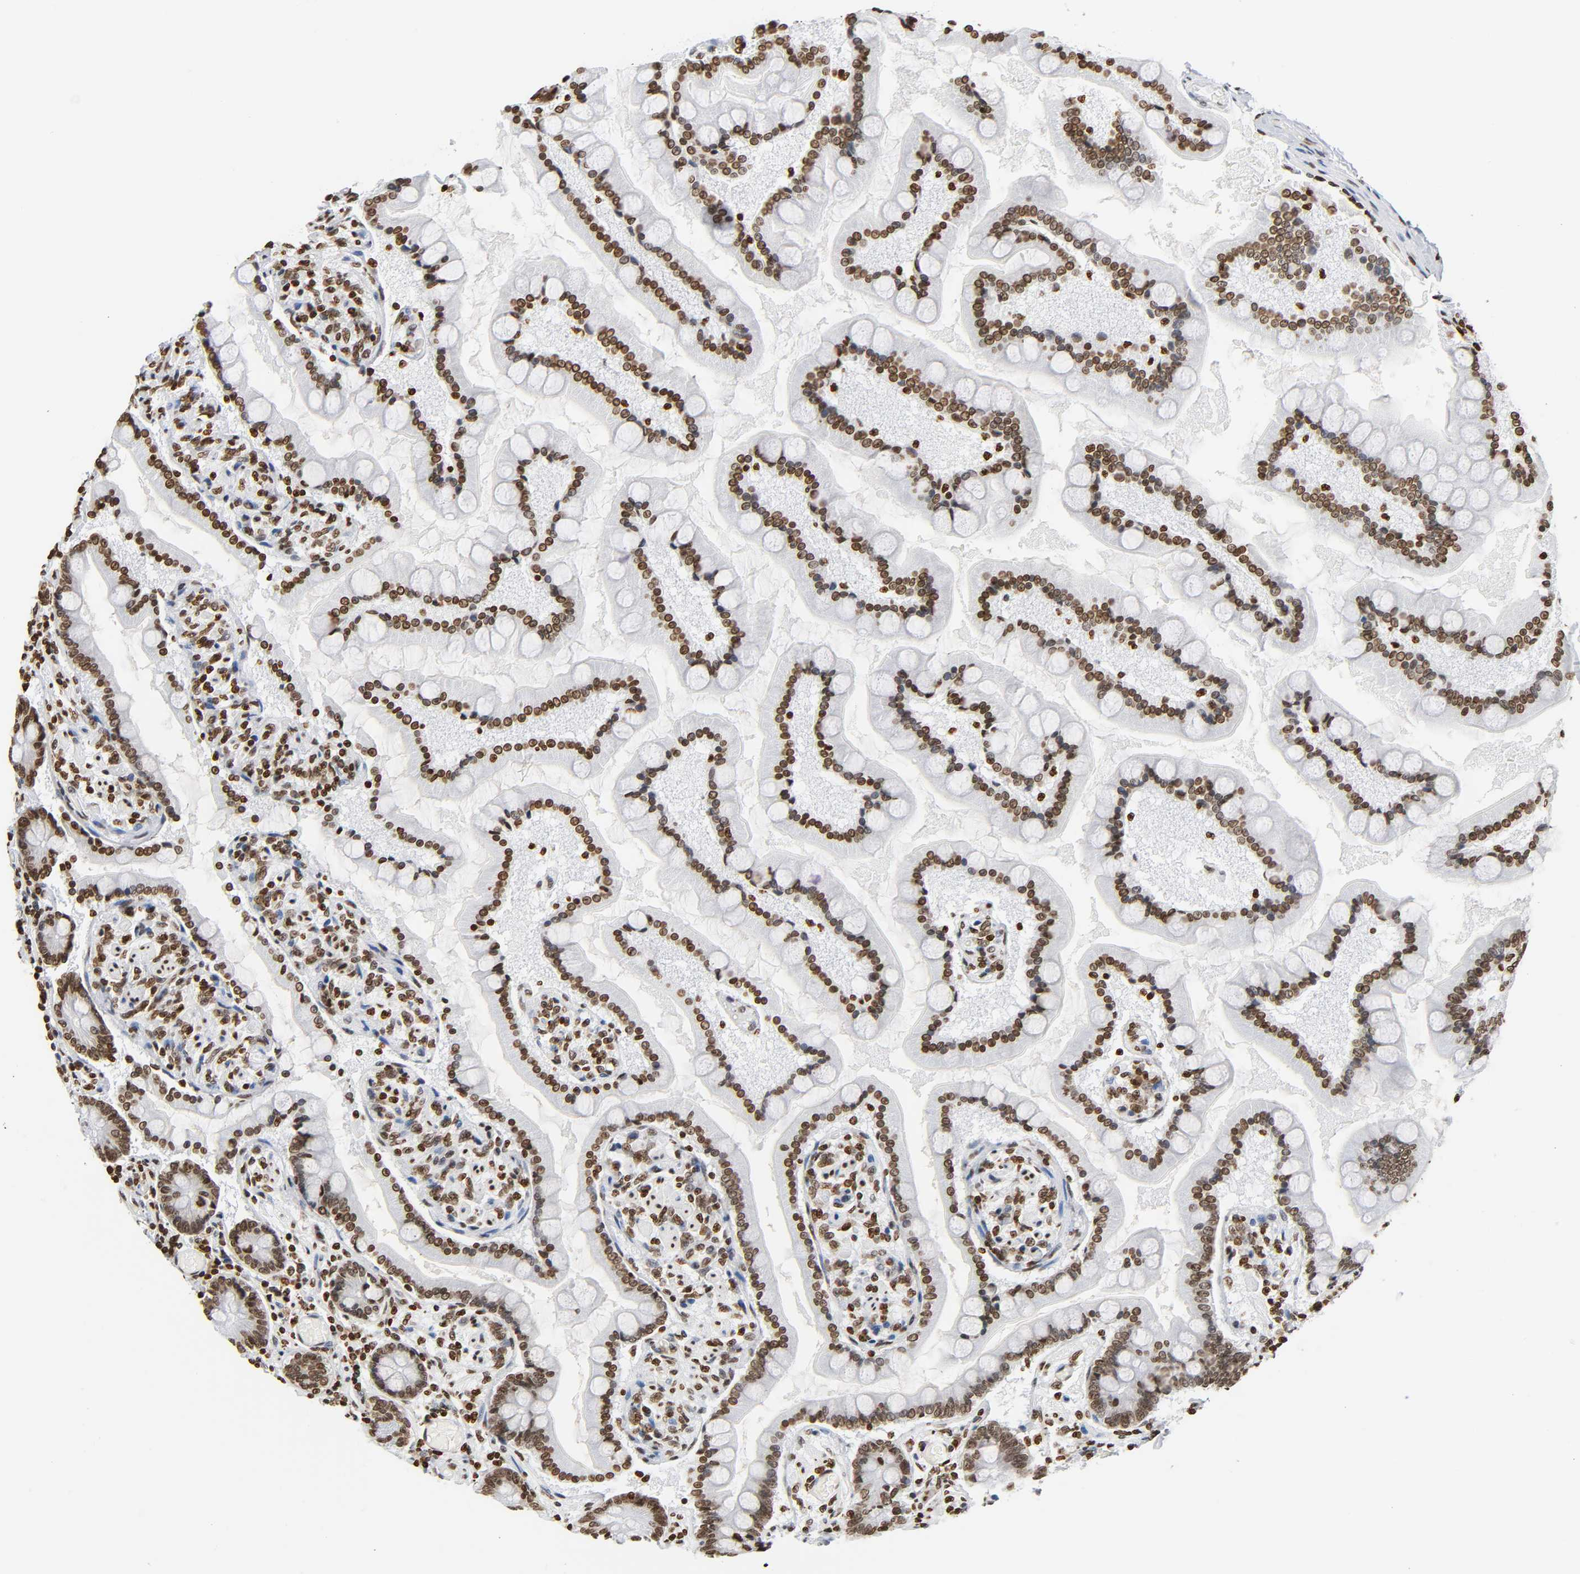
{"staining": {"intensity": "moderate", "quantity": ">75%", "location": "nuclear"}, "tissue": "small intestine", "cell_type": "Glandular cells", "image_type": "normal", "snomed": [{"axis": "morphology", "description": "Normal tissue, NOS"}, {"axis": "topography", "description": "Small intestine"}], "caption": "A micrograph showing moderate nuclear staining in approximately >75% of glandular cells in normal small intestine, as visualized by brown immunohistochemical staining.", "gene": "HOXA6", "patient": {"sex": "male", "age": 41}}